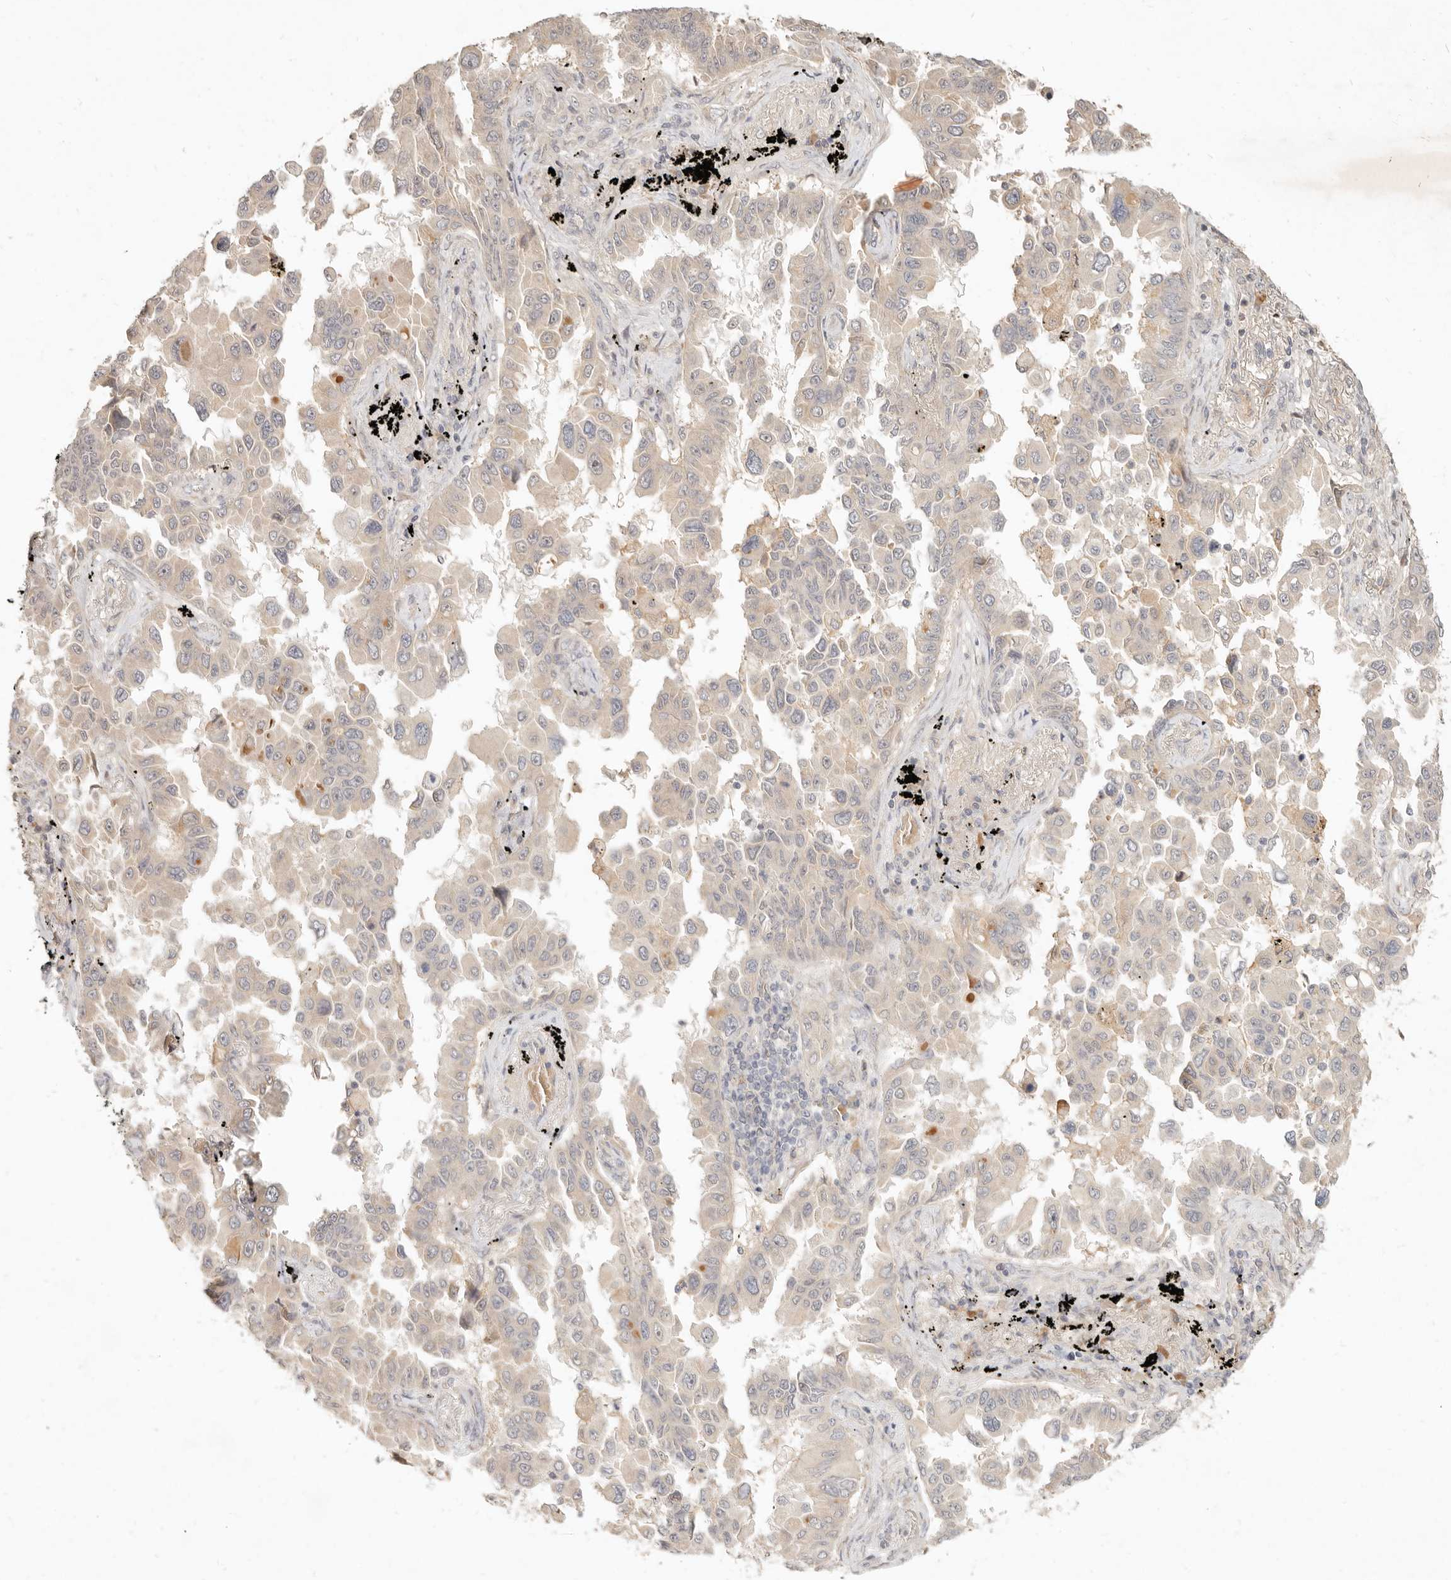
{"staining": {"intensity": "weak", "quantity": "25%-75%", "location": "cytoplasmic/membranous"}, "tissue": "lung cancer", "cell_type": "Tumor cells", "image_type": "cancer", "snomed": [{"axis": "morphology", "description": "Adenocarcinoma, NOS"}, {"axis": "topography", "description": "Lung"}], "caption": "Tumor cells display low levels of weak cytoplasmic/membranous staining in approximately 25%-75% of cells in human lung adenocarcinoma.", "gene": "UBXN11", "patient": {"sex": "female", "age": 67}}